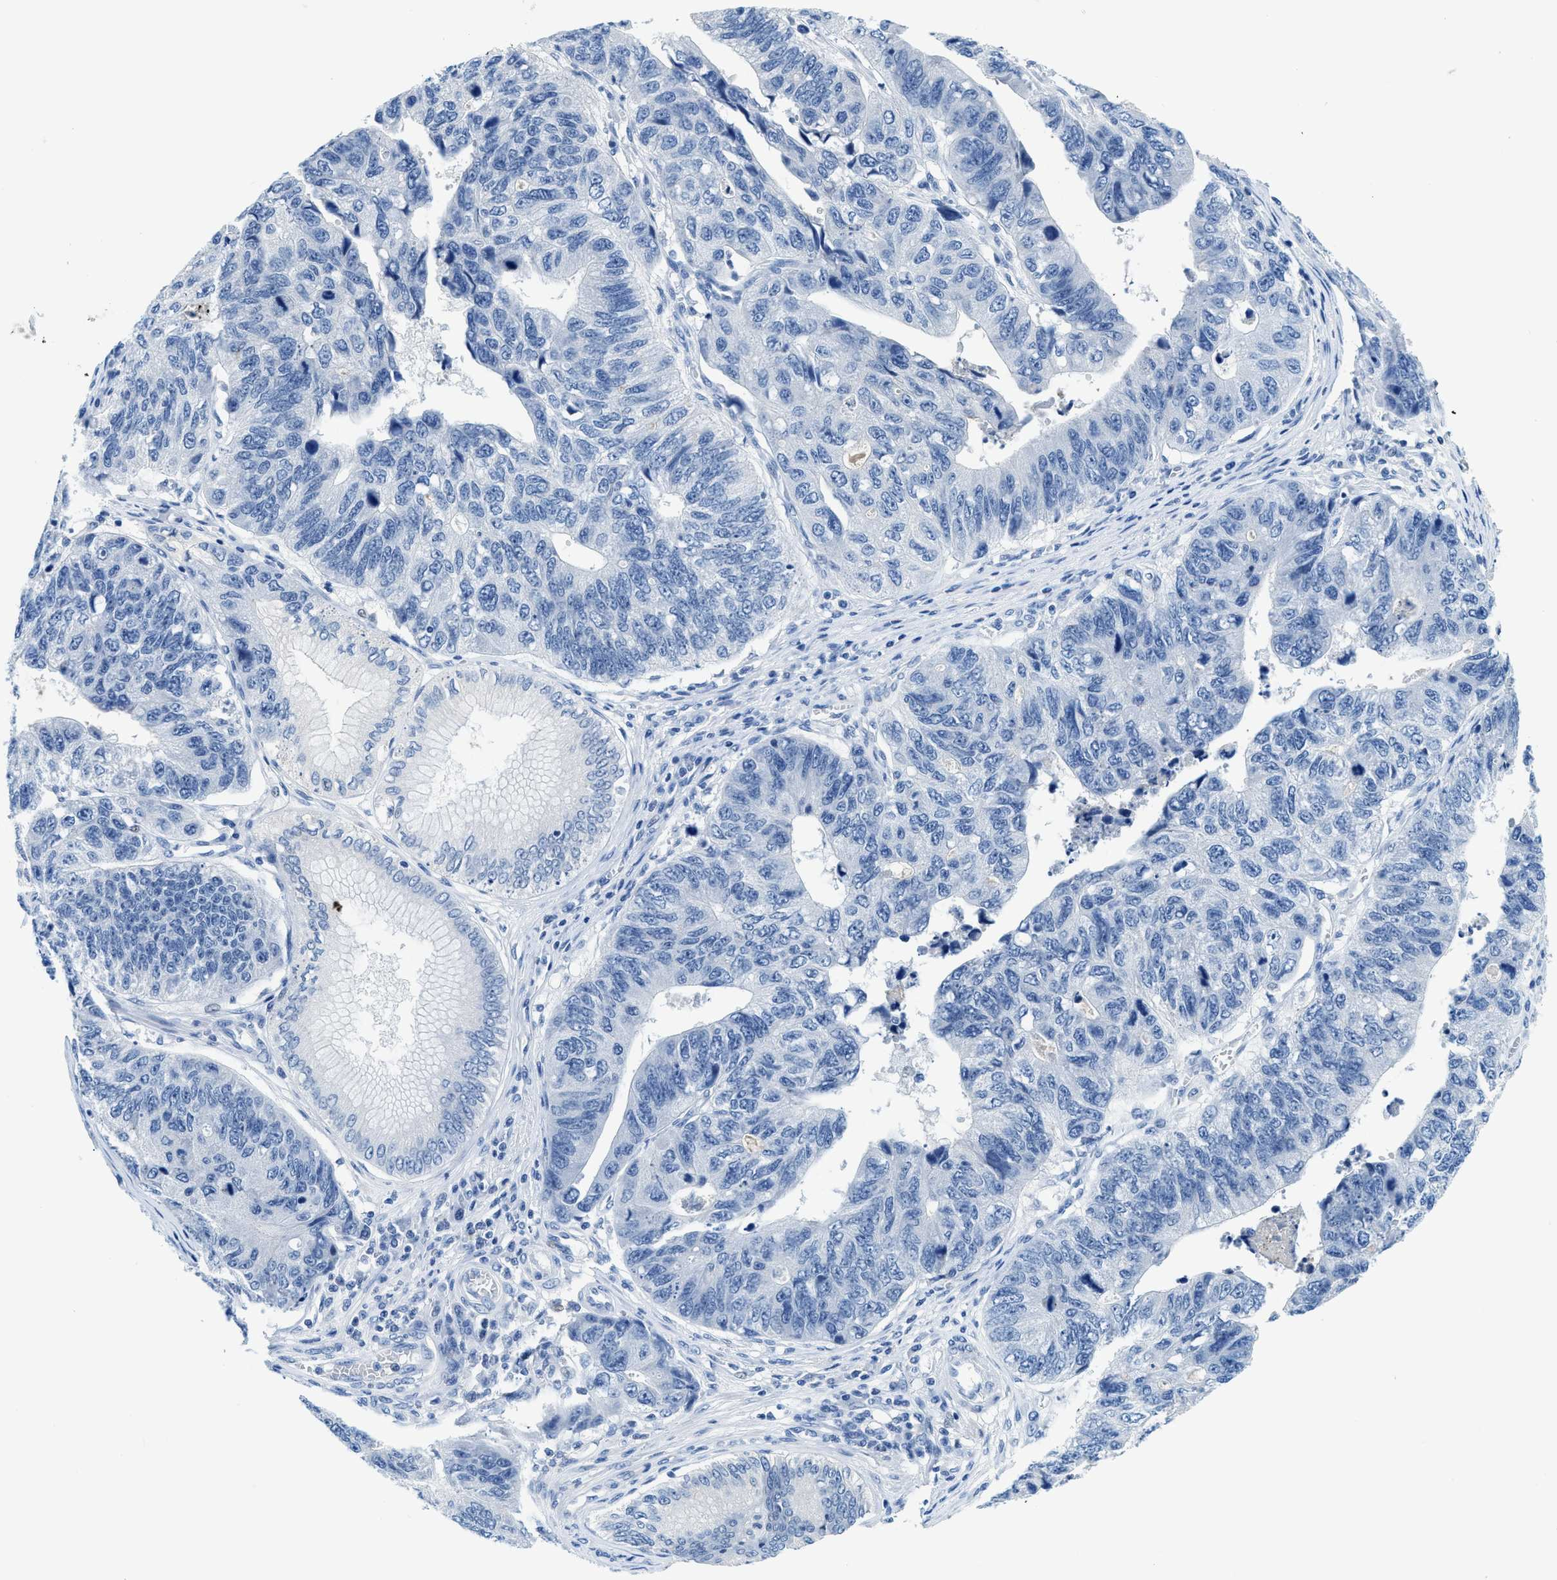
{"staining": {"intensity": "negative", "quantity": "none", "location": "none"}, "tissue": "stomach cancer", "cell_type": "Tumor cells", "image_type": "cancer", "snomed": [{"axis": "morphology", "description": "Adenocarcinoma, NOS"}, {"axis": "topography", "description": "Stomach"}], "caption": "Tumor cells show no significant staining in stomach cancer.", "gene": "MBL2", "patient": {"sex": "male", "age": 59}}